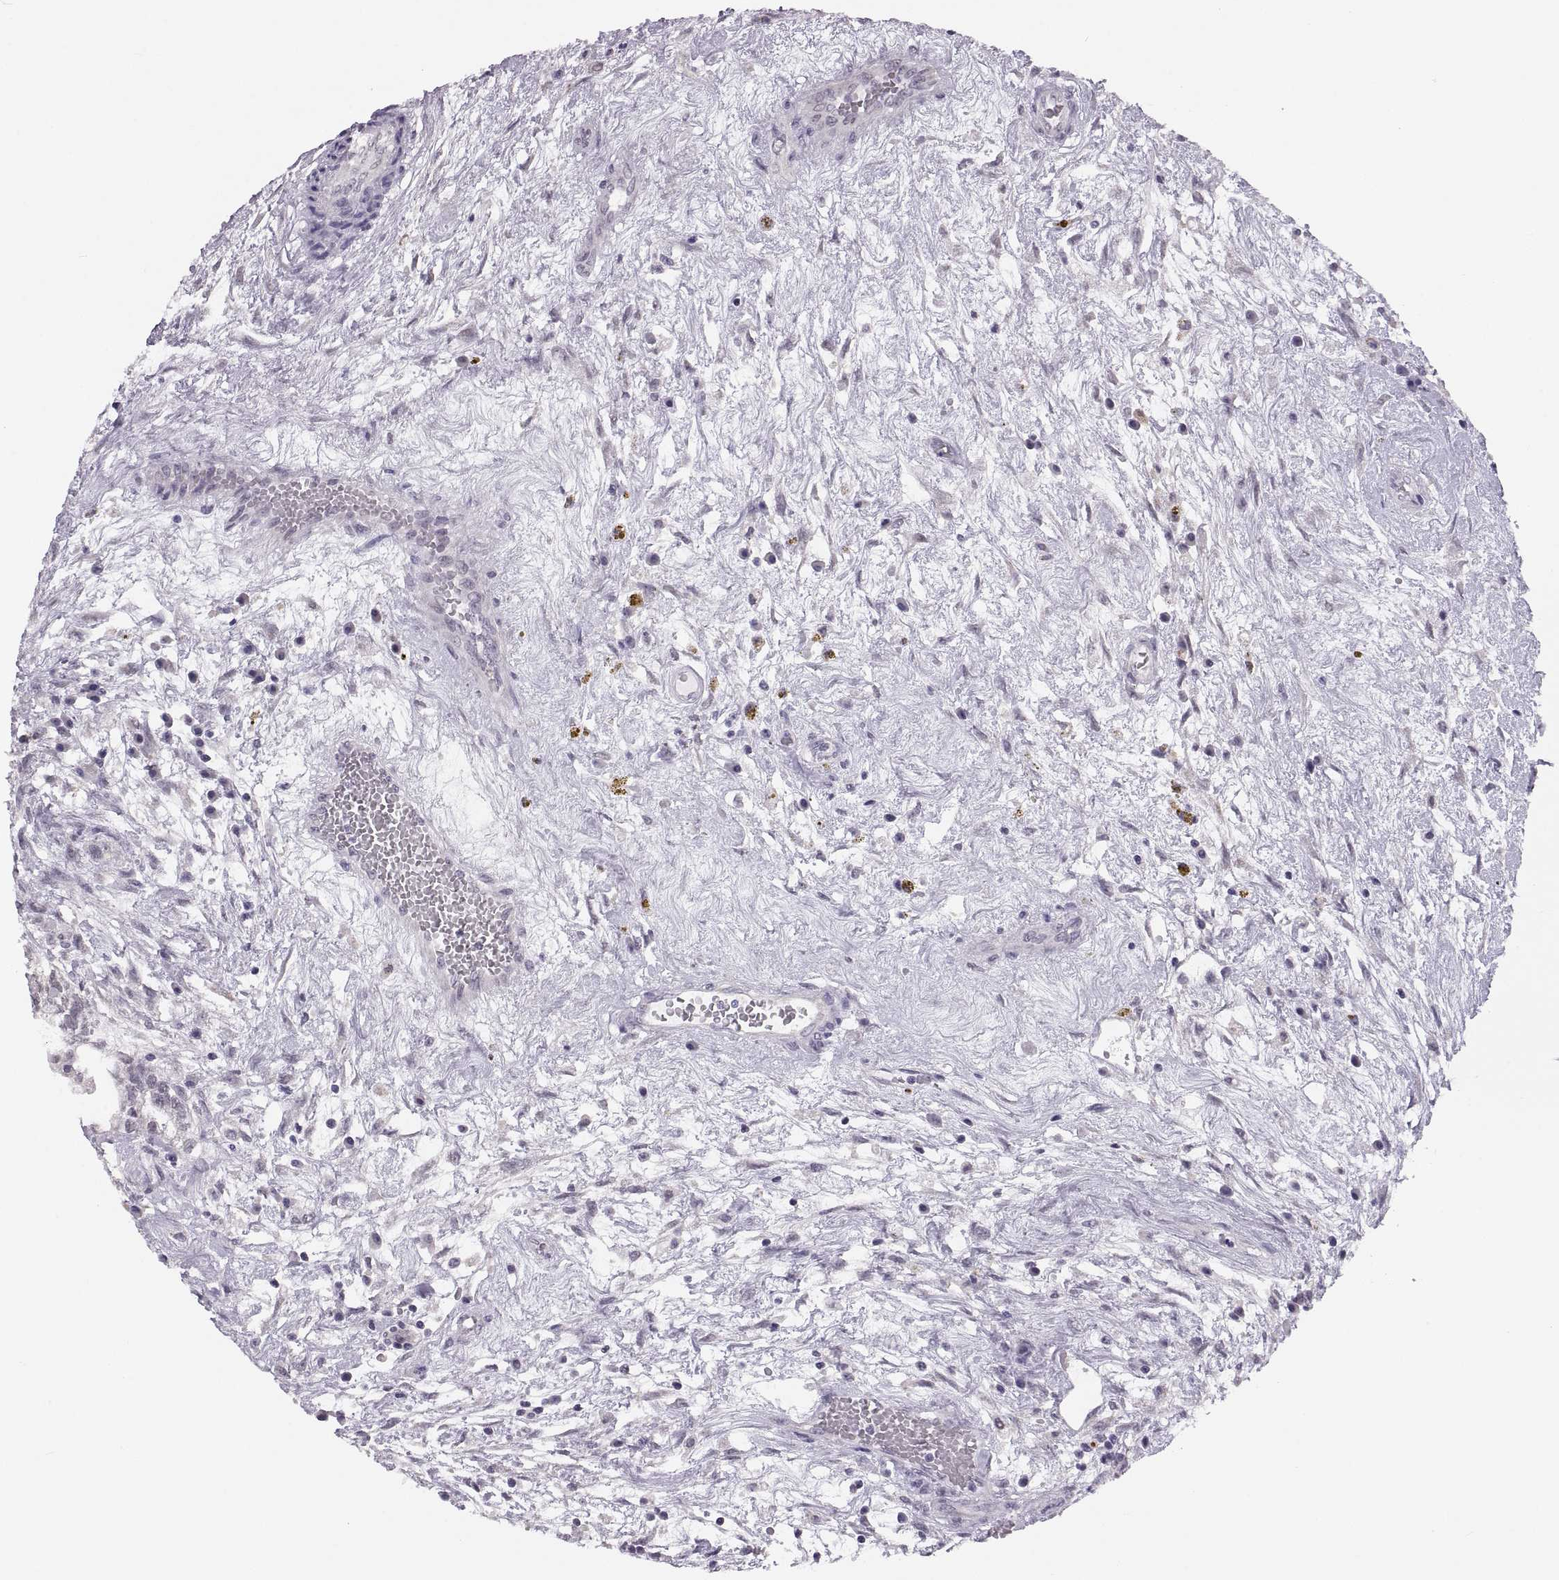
{"staining": {"intensity": "weak", "quantity": "<25%", "location": "nuclear"}, "tissue": "testis cancer", "cell_type": "Tumor cells", "image_type": "cancer", "snomed": [{"axis": "morphology", "description": "Normal tissue, NOS"}, {"axis": "morphology", "description": "Carcinoma, Embryonal, NOS"}, {"axis": "topography", "description": "Testis"}], "caption": "Testis embryonal carcinoma was stained to show a protein in brown. There is no significant positivity in tumor cells. The staining is performed using DAB brown chromogen with nuclei counter-stained in using hematoxylin.", "gene": "ADH6", "patient": {"sex": "male", "age": 32}}